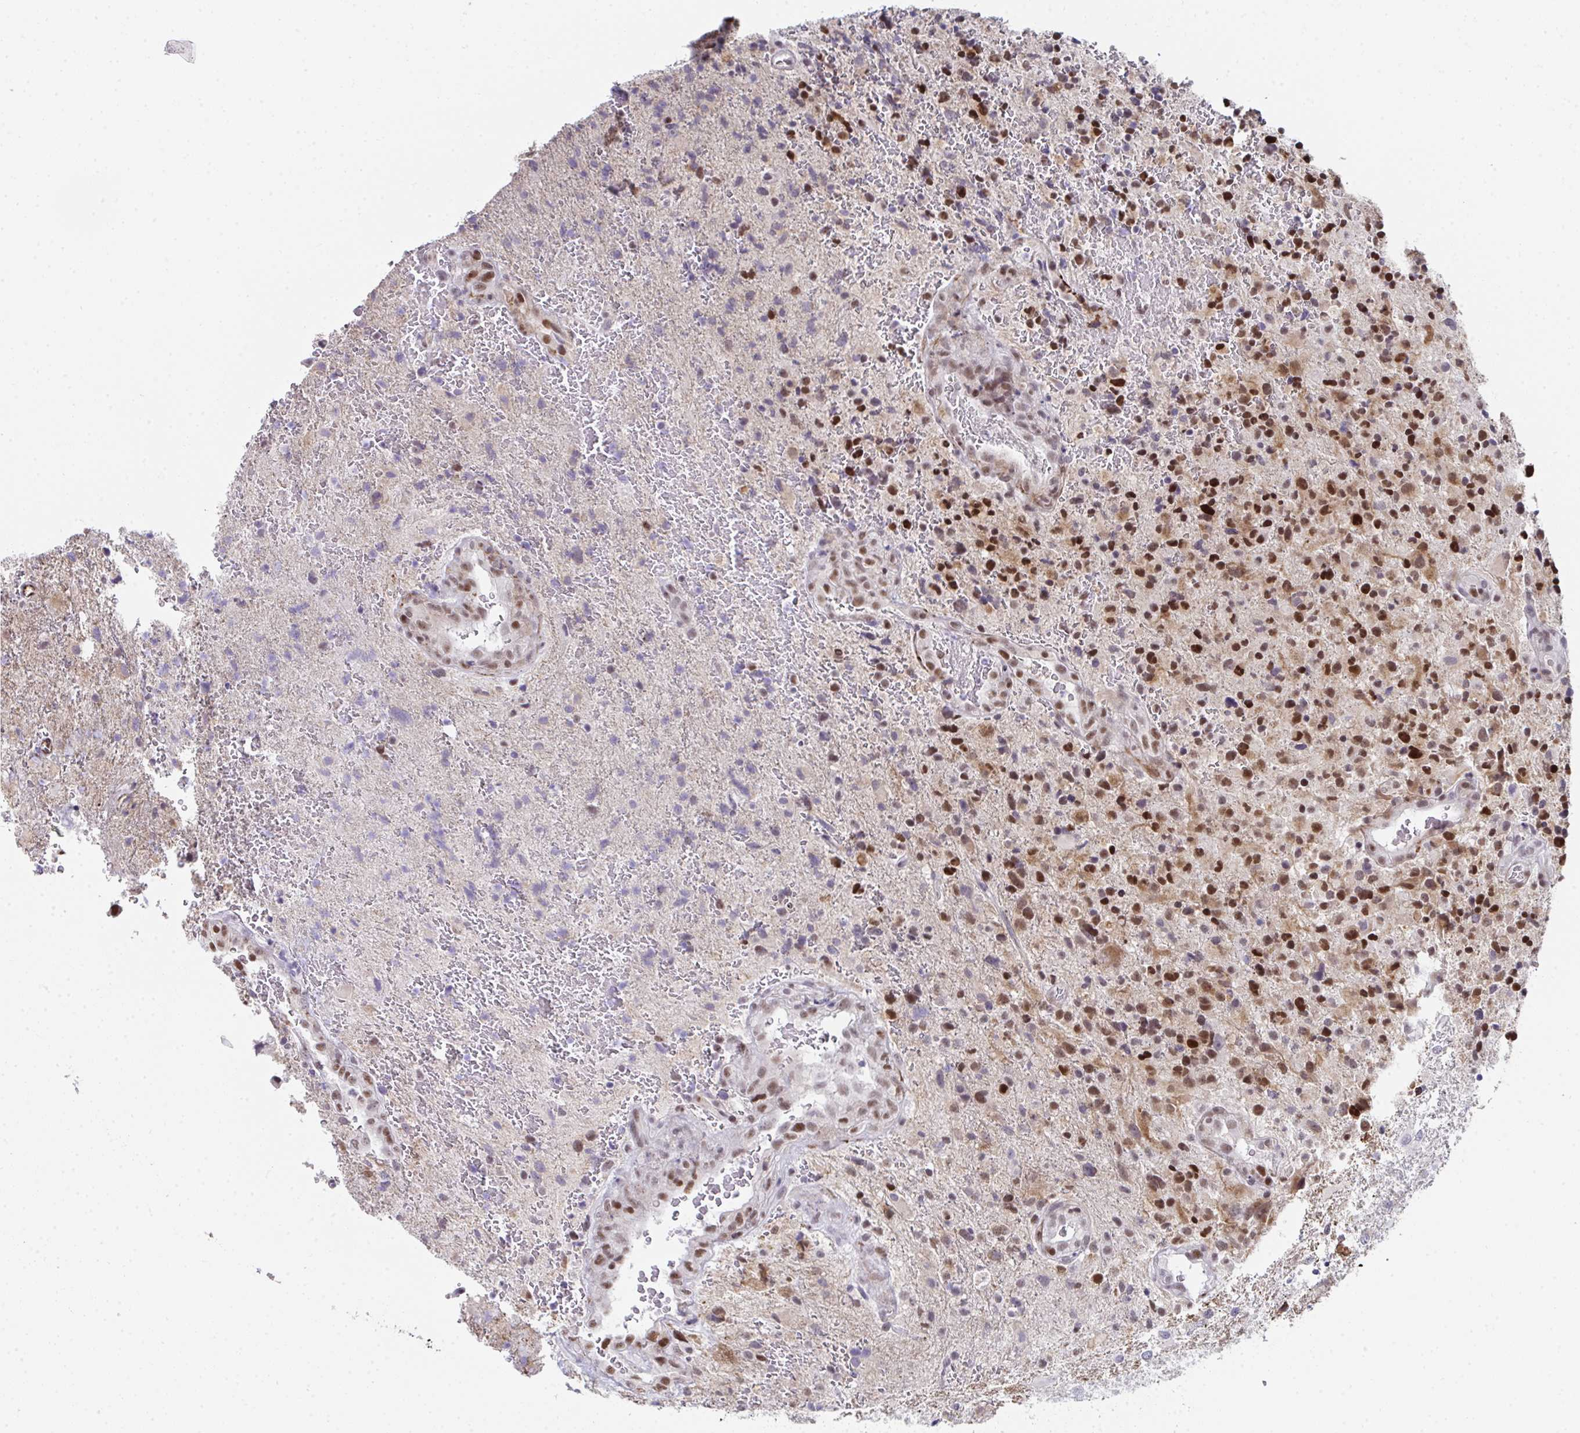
{"staining": {"intensity": "moderate", "quantity": "<25%", "location": "nuclear"}, "tissue": "glioma", "cell_type": "Tumor cells", "image_type": "cancer", "snomed": [{"axis": "morphology", "description": "Glioma, malignant, High grade"}, {"axis": "topography", "description": "Brain"}], "caption": "The micrograph displays immunohistochemical staining of glioma. There is moderate nuclear positivity is appreciated in approximately <25% of tumor cells.", "gene": "GINS2", "patient": {"sex": "male", "age": 53}}